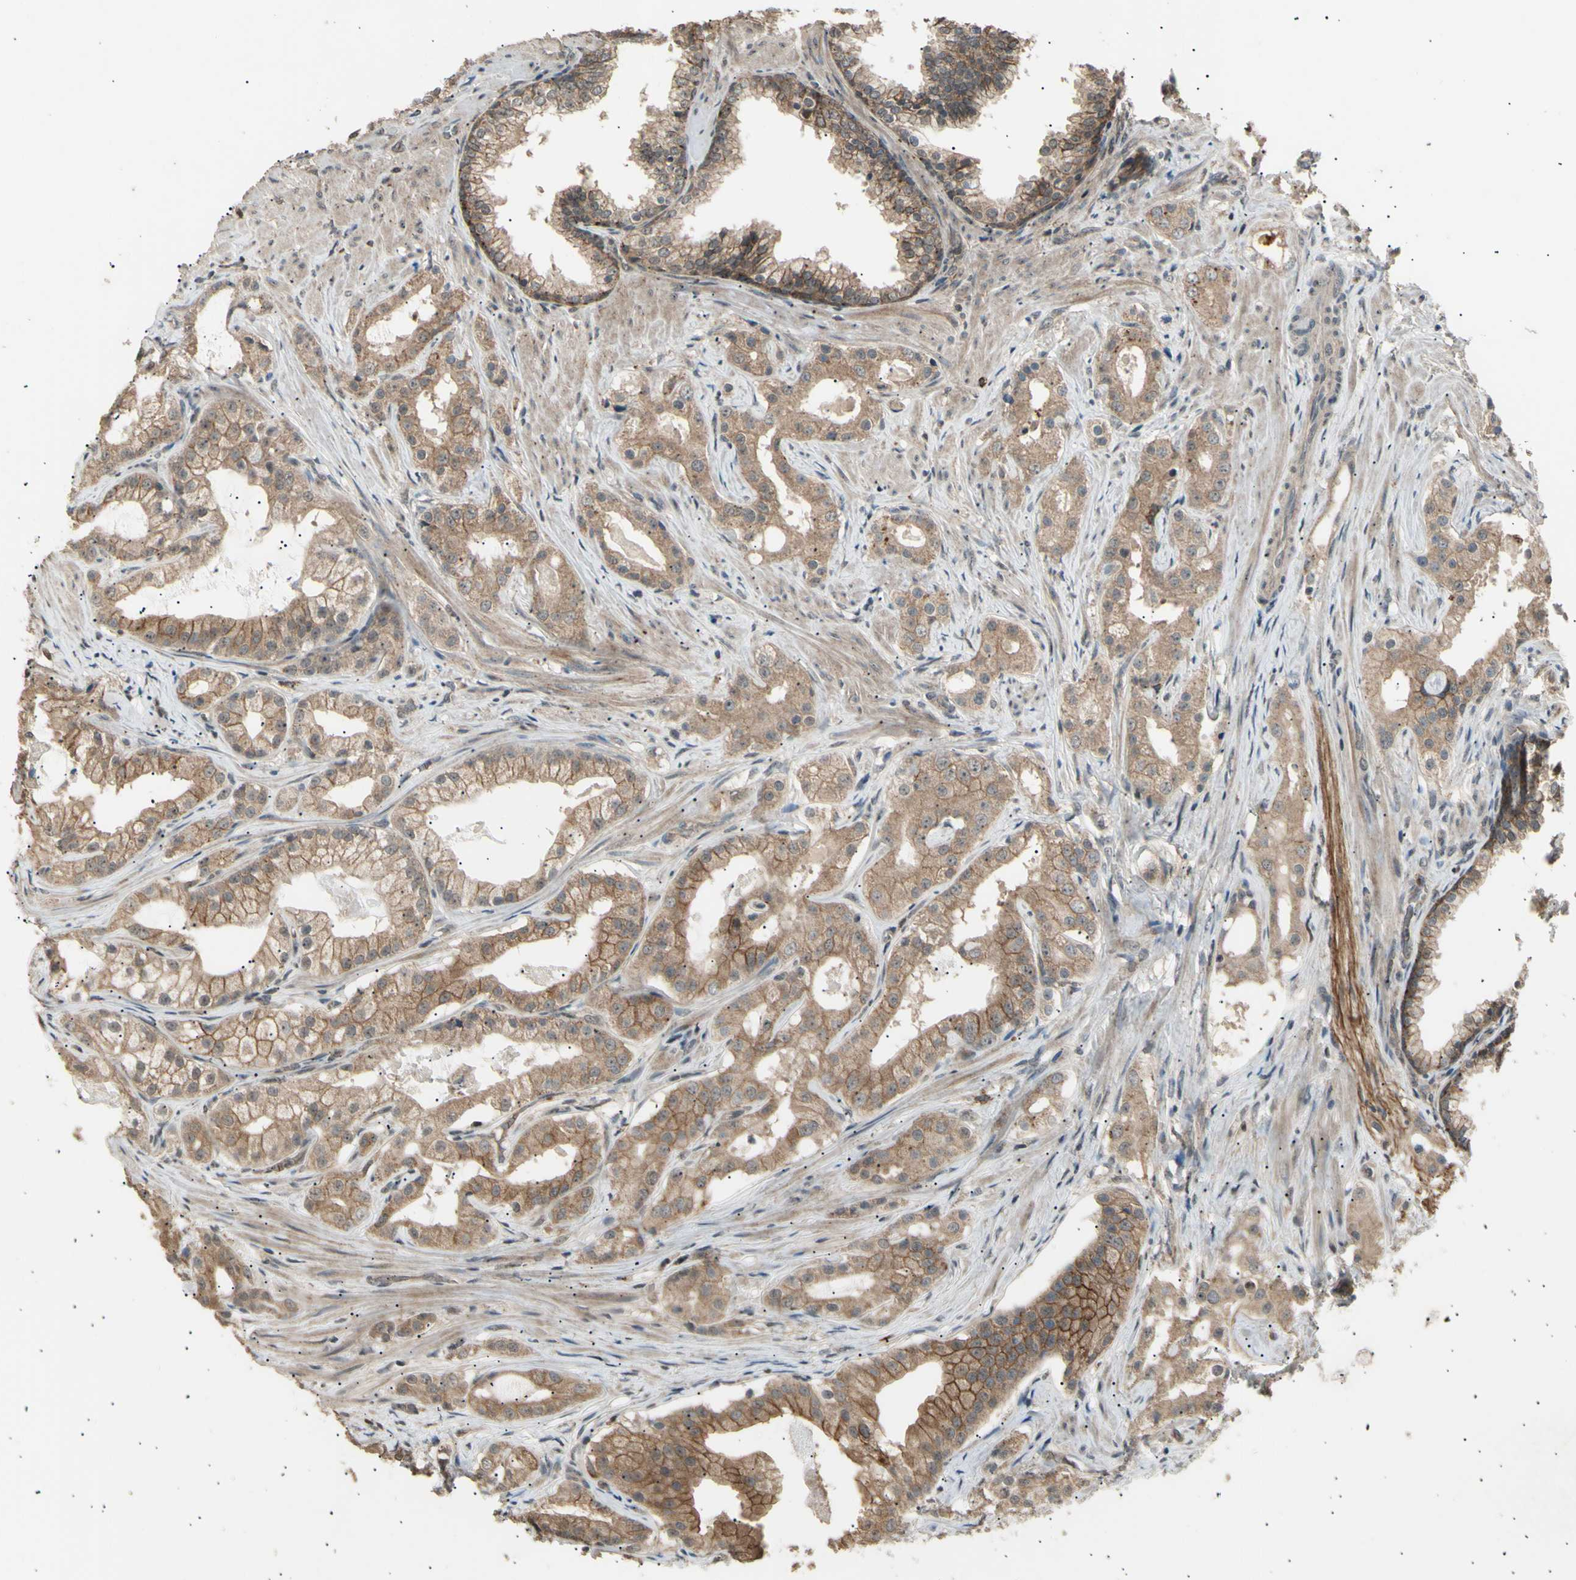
{"staining": {"intensity": "weak", "quantity": ">75%", "location": "cytoplasmic/membranous"}, "tissue": "prostate cancer", "cell_type": "Tumor cells", "image_type": "cancer", "snomed": [{"axis": "morphology", "description": "Adenocarcinoma, Low grade"}, {"axis": "topography", "description": "Prostate"}], "caption": "Immunohistochemical staining of adenocarcinoma (low-grade) (prostate) reveals low levels of weak cytoplasmic/membranous staining in about >75% of tumor cells.", "gene": "NUAK2", "patient": {"sex": "male", "age": 59}}